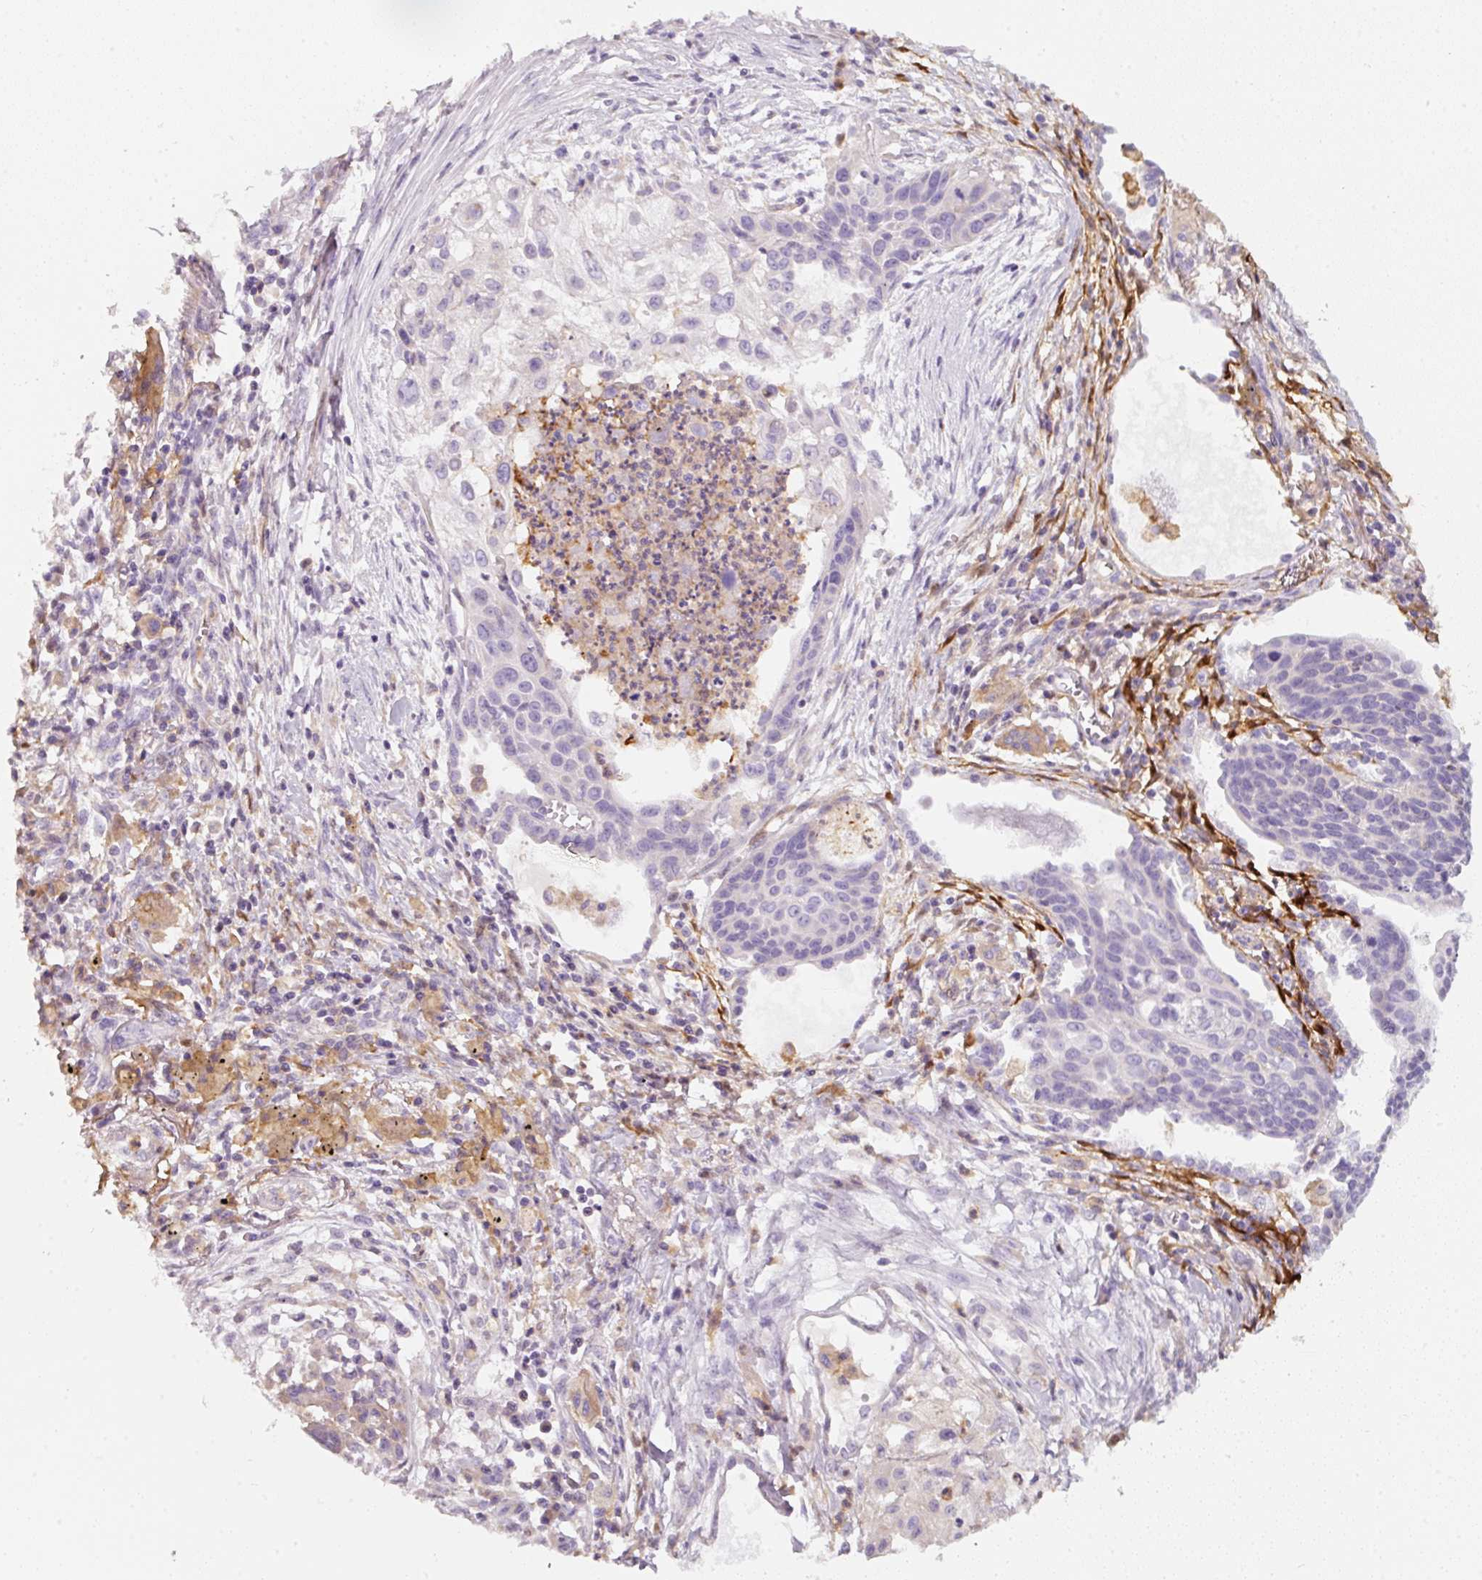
{"staining": {"intensity": "negative", "quantity": "none", "location": "none"}, "tissue": "lung cancer", "cell_type": "Tumor cells", "image_type": "cancer", "snomed": [{"axis": "morphology", "description": "Squamous cell carcinoma, NOS"}, {"axis": "topography", "description": "Lung"}], "caption": "The photomicrograph reveals no staining of tumor cells in lung cancer (squamous cell carcinoma).", "gene": "IQGAP2", "patient": {"sex": "male", "age": 71}}